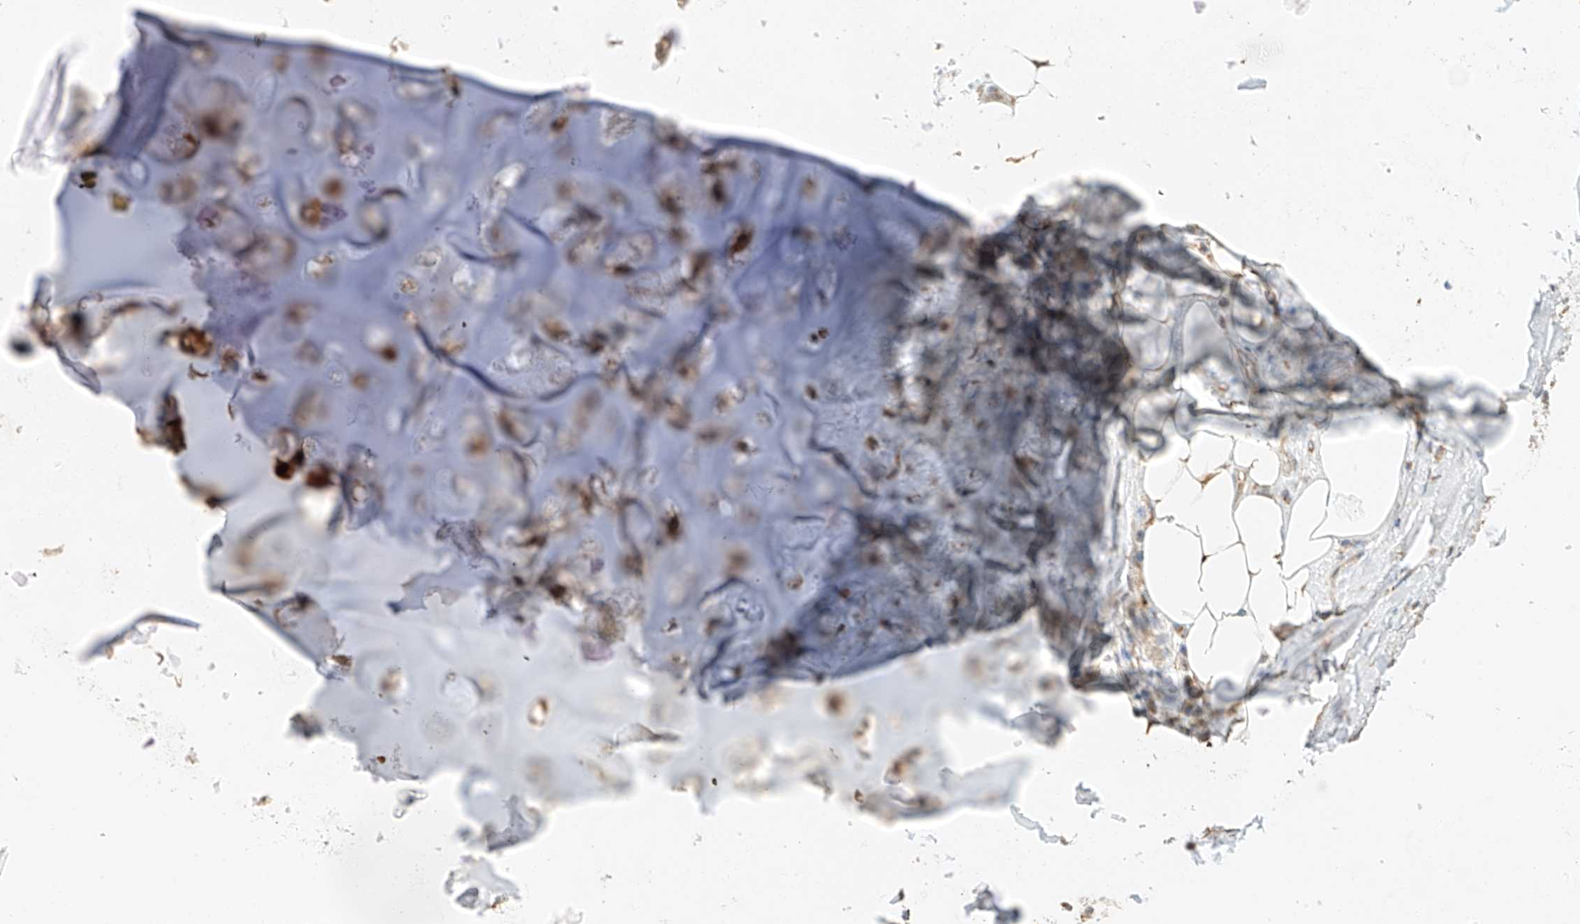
{"staining": {"intensity": "weak", "quantity": "25%-75%", "location": "cytoplasmic/membranous"}, "tissue": "adipose tissue", "cell_type": "Adipocytes", "image_type": "normal", "snomed": [{"axis": "morphology", "description": "Normal tissue, NOS"}, {"axis": "morphology", "description": "Squamous cell carcinoma, NOS"}, {"axis": "topography", "description": "Lymph node"}, {"axis": "topography", "description": "Bronchus"}, {"axis": "topography", "description": "Lung"}], "caption": "About 25%-75% of adipocytes in unremarkable human adipose tissue display weak cytoplasmic/membranous protein expression as visualized by brown immunohistochemical staining.", "gene": "YIPF7", "patient": {"sex": "male", "age": 66}}